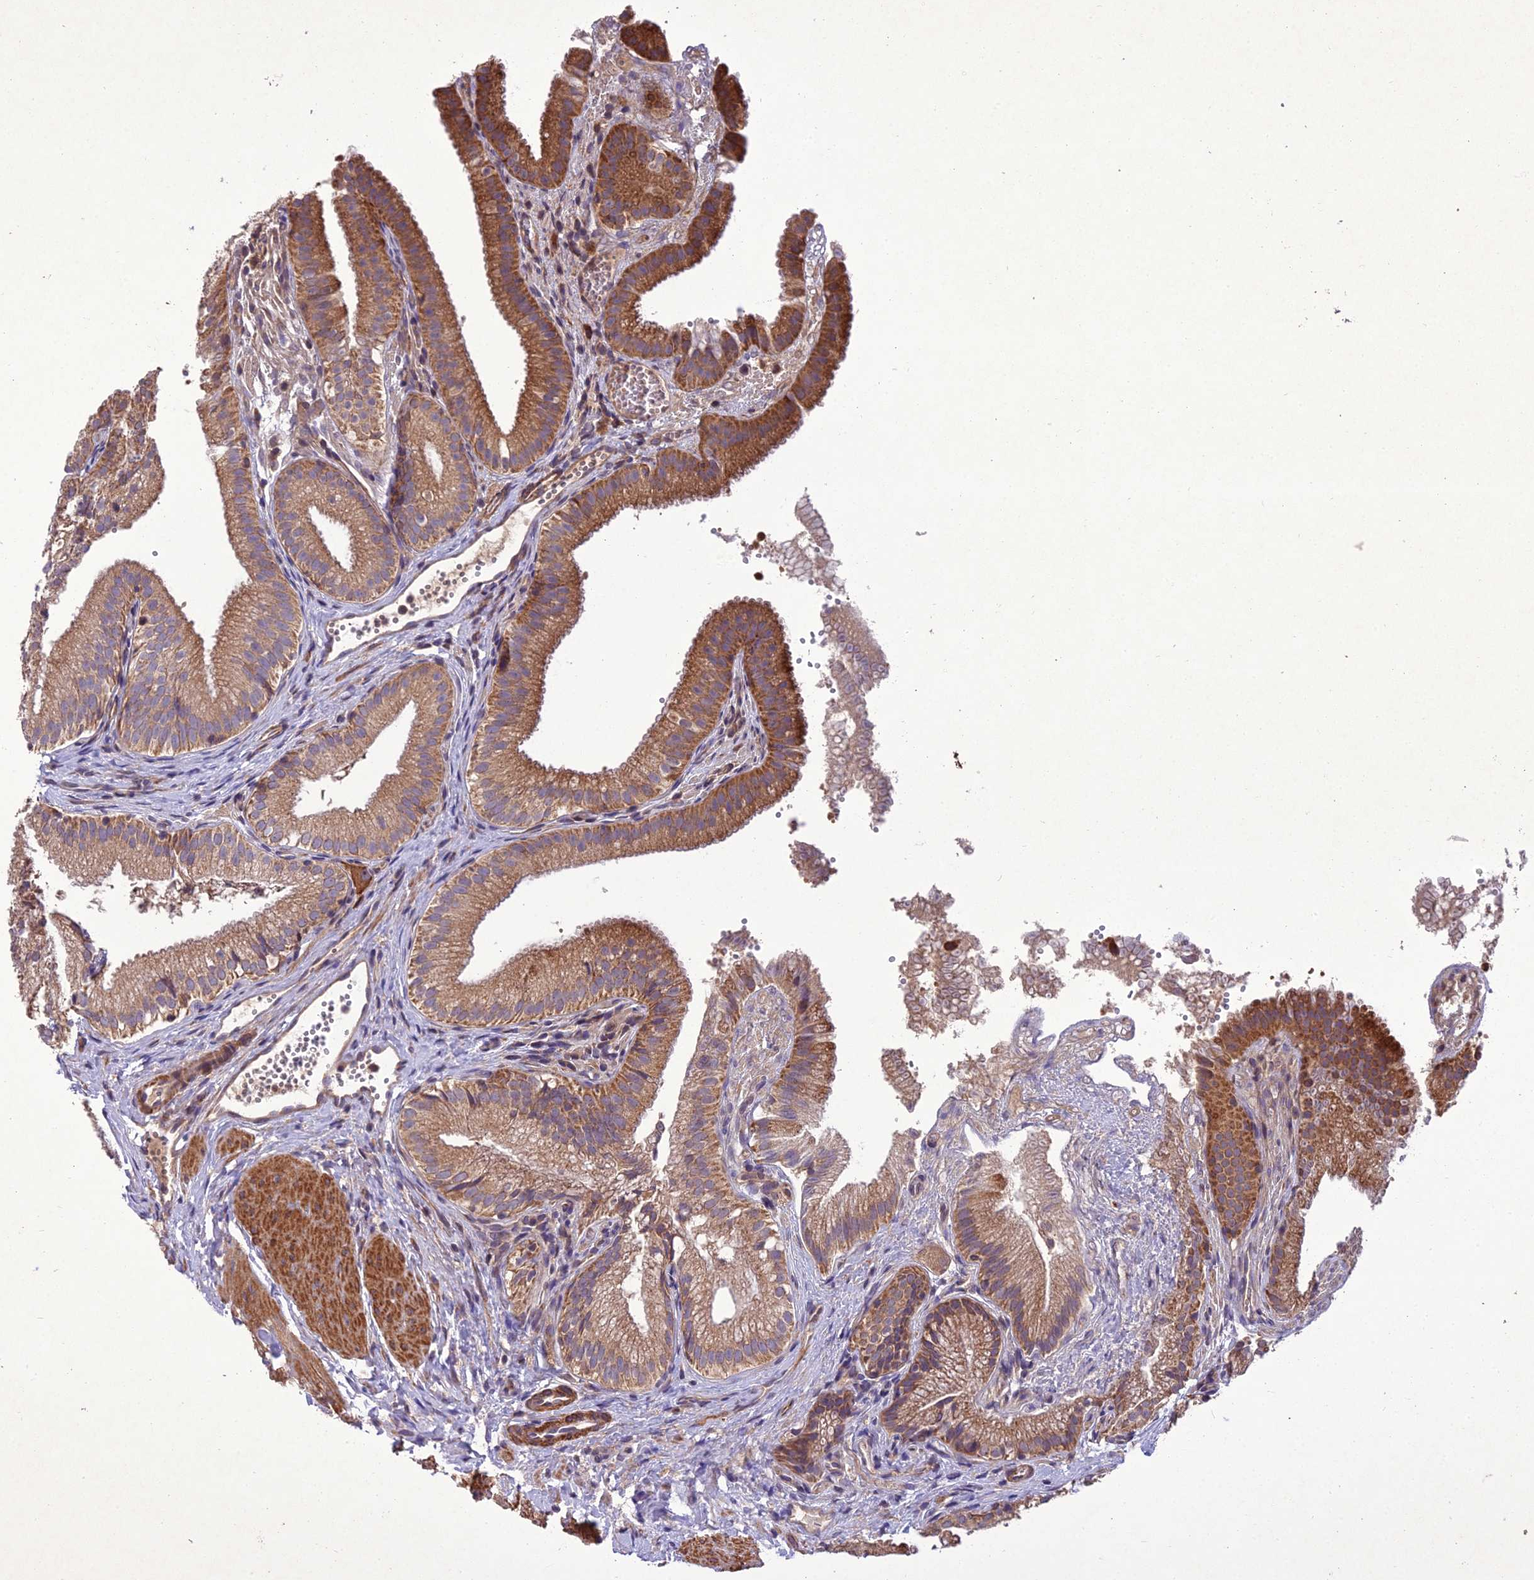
{"staining": {"intensity": "moderate", "quantity": ">75%", "location": "cytoplasmic/membranous"}, "tissue": "gallbladder", "cell_type": "Glandular cells", "image_type": "normal", "snomed": [{"axis": "morphology", "description": "Normal tissue, NOS"}, {"axis": "topography", "description": "Gallbladder"}], "caption": "IHC staining of unremarkable gallbladder, which demonstrates medium levels of moderate cytoplasmic/membranous positivity in about >75% of glandular cells indicating moderate cytoplasmic/membranous protein expression. The staining was performed using DAB (brown) for protein detection and nuclei were counterstained in hematoxylin (blue).", "gene": "CENPL", "patient": {"sex": "female", "age": 30}}